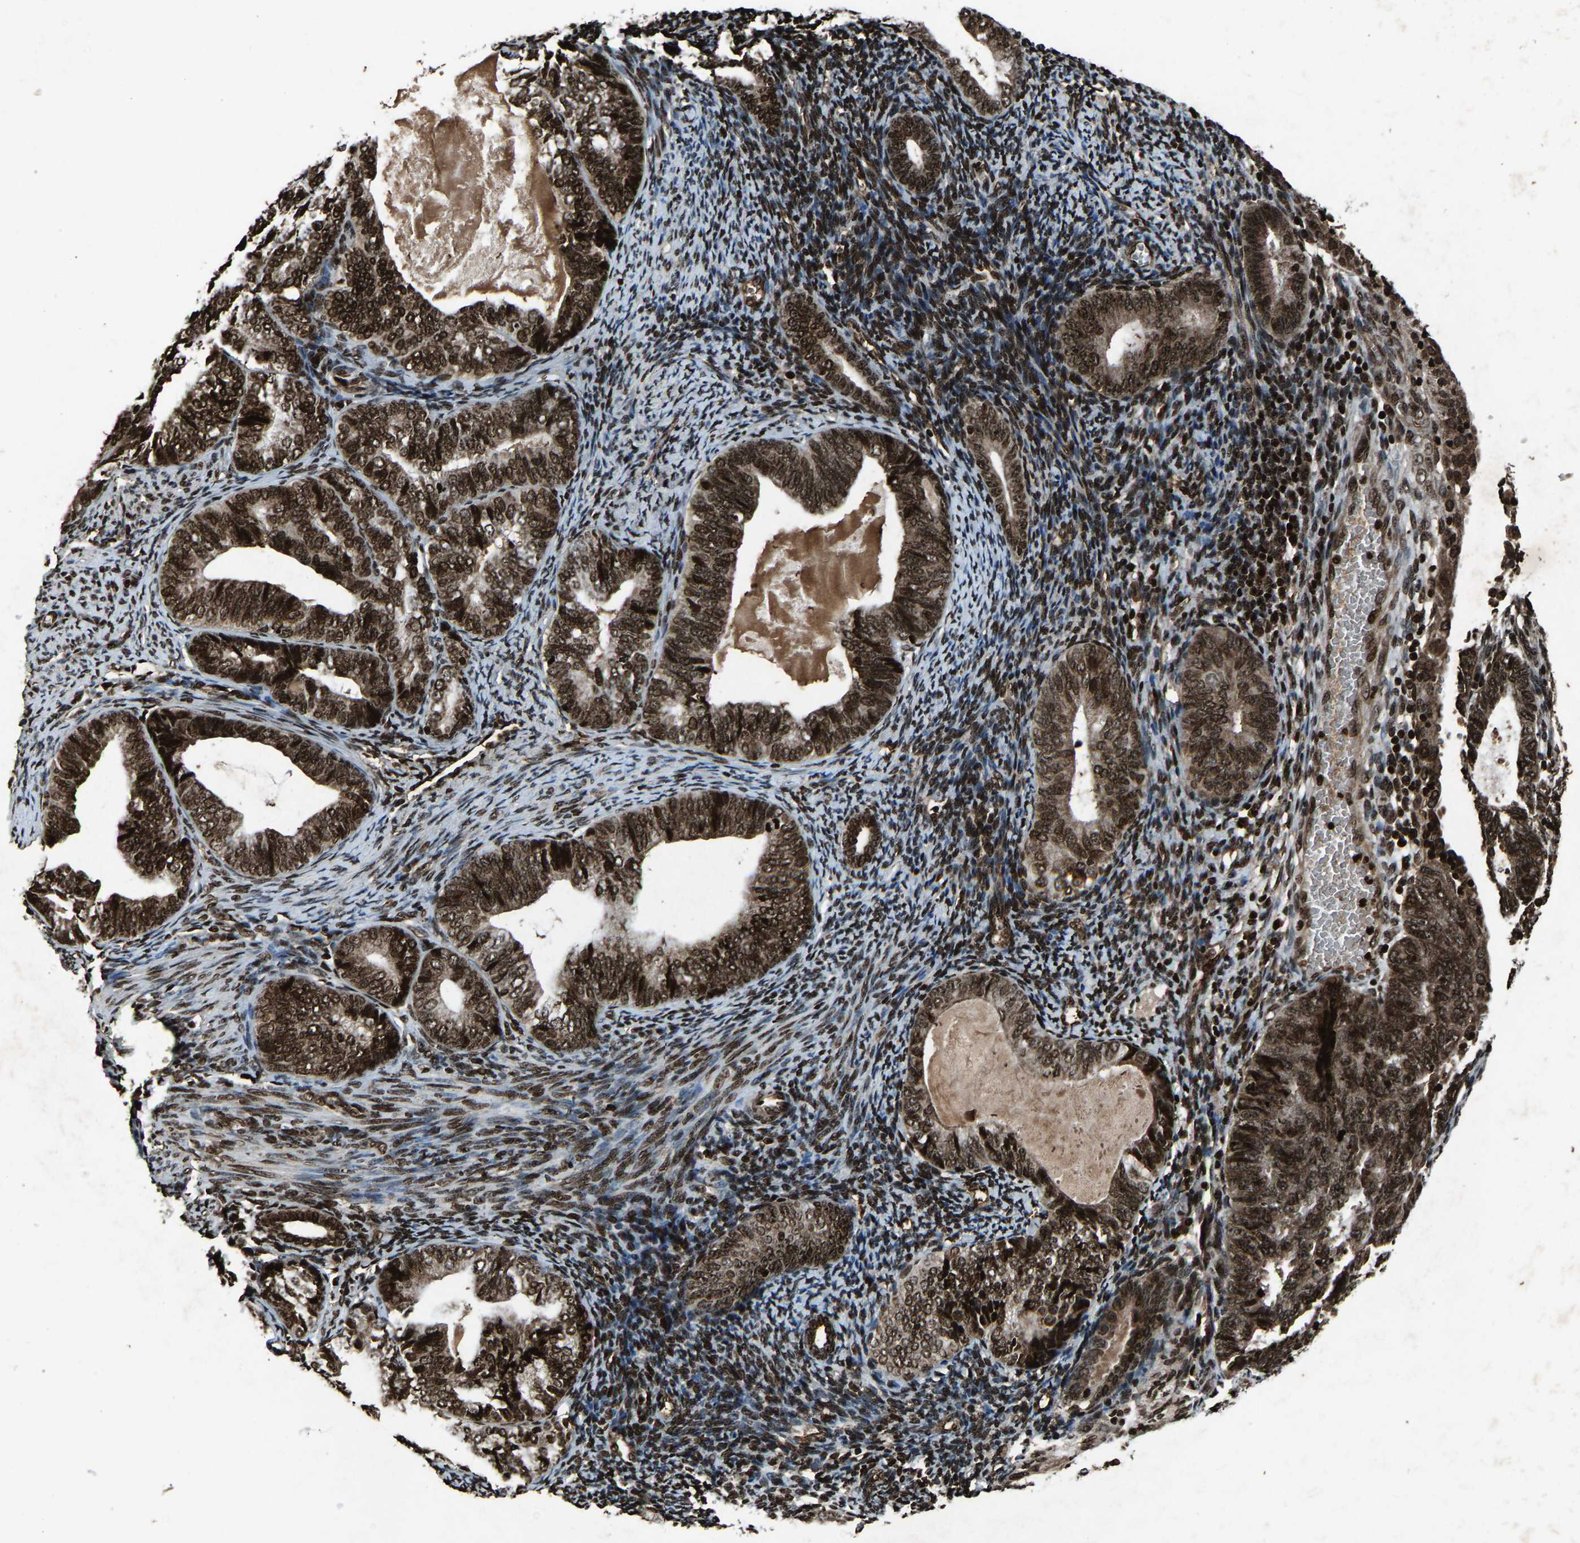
{"staining": {"intensity": "strong", "quantity": ">75%", "location": "cytoplasmic/membranous,nuclear"}, "tissue": "endometrial cancer", "cell_type": "Tumor cells", "image_type": "cancer", "snomed": [{"axis": "morphology", "description": "Adenocarcinoma, NOS"}, {"axis": "topography", "description": "Uterus"}], "caption": "Immunohistochemical staining of human adenocarcinoma (endometrial) reveals strong cytoplasmic/membranous and nuclear protein positivity in approximately >75% of tumor cells.", "gene": "H4C1", "patient": {"sex": "female", "age": 60}}